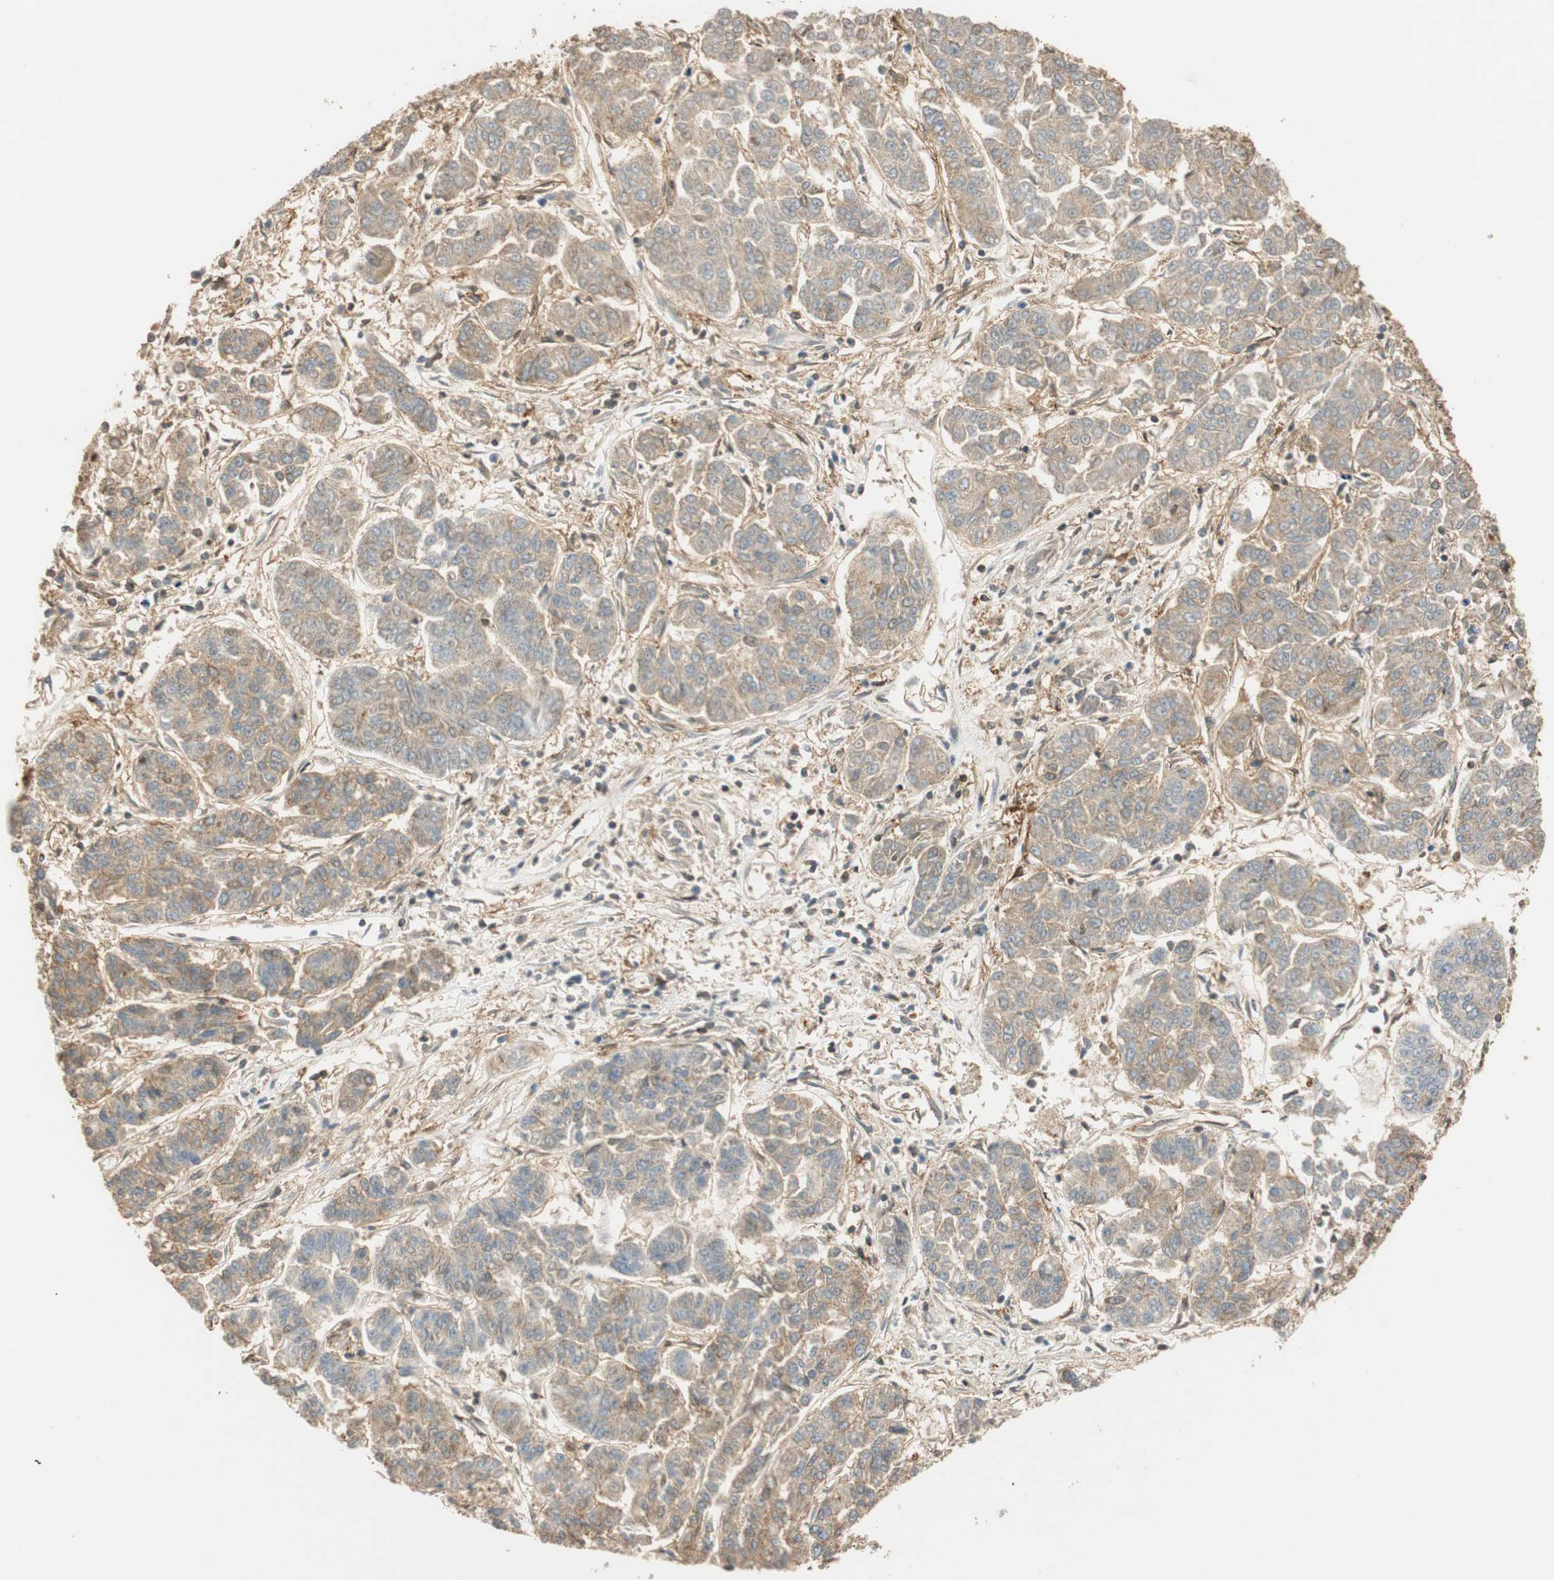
{"staining": {"intensity": "weak", "quantity": "25%-75%", "location": "cytoplasmic/membranous"}, "tissue": "lung cancer", "cell_type": "Tumor cells", "image_type": "cancer", "snomed": [{"axis": "morphology", "description": "Adenocarcinoma, NOS"}, {"axis": "topography", "description": "Lung"}], "caption": "Immunohistochemistry photomicrograph of human lung cancer stained for a protein (brown), which displays low levels of weak cytoplasmic/membranous staining in about 25%-75% of tumor cells.", "gene": "NES", "patient": {"sex": "male", "age": 84}}